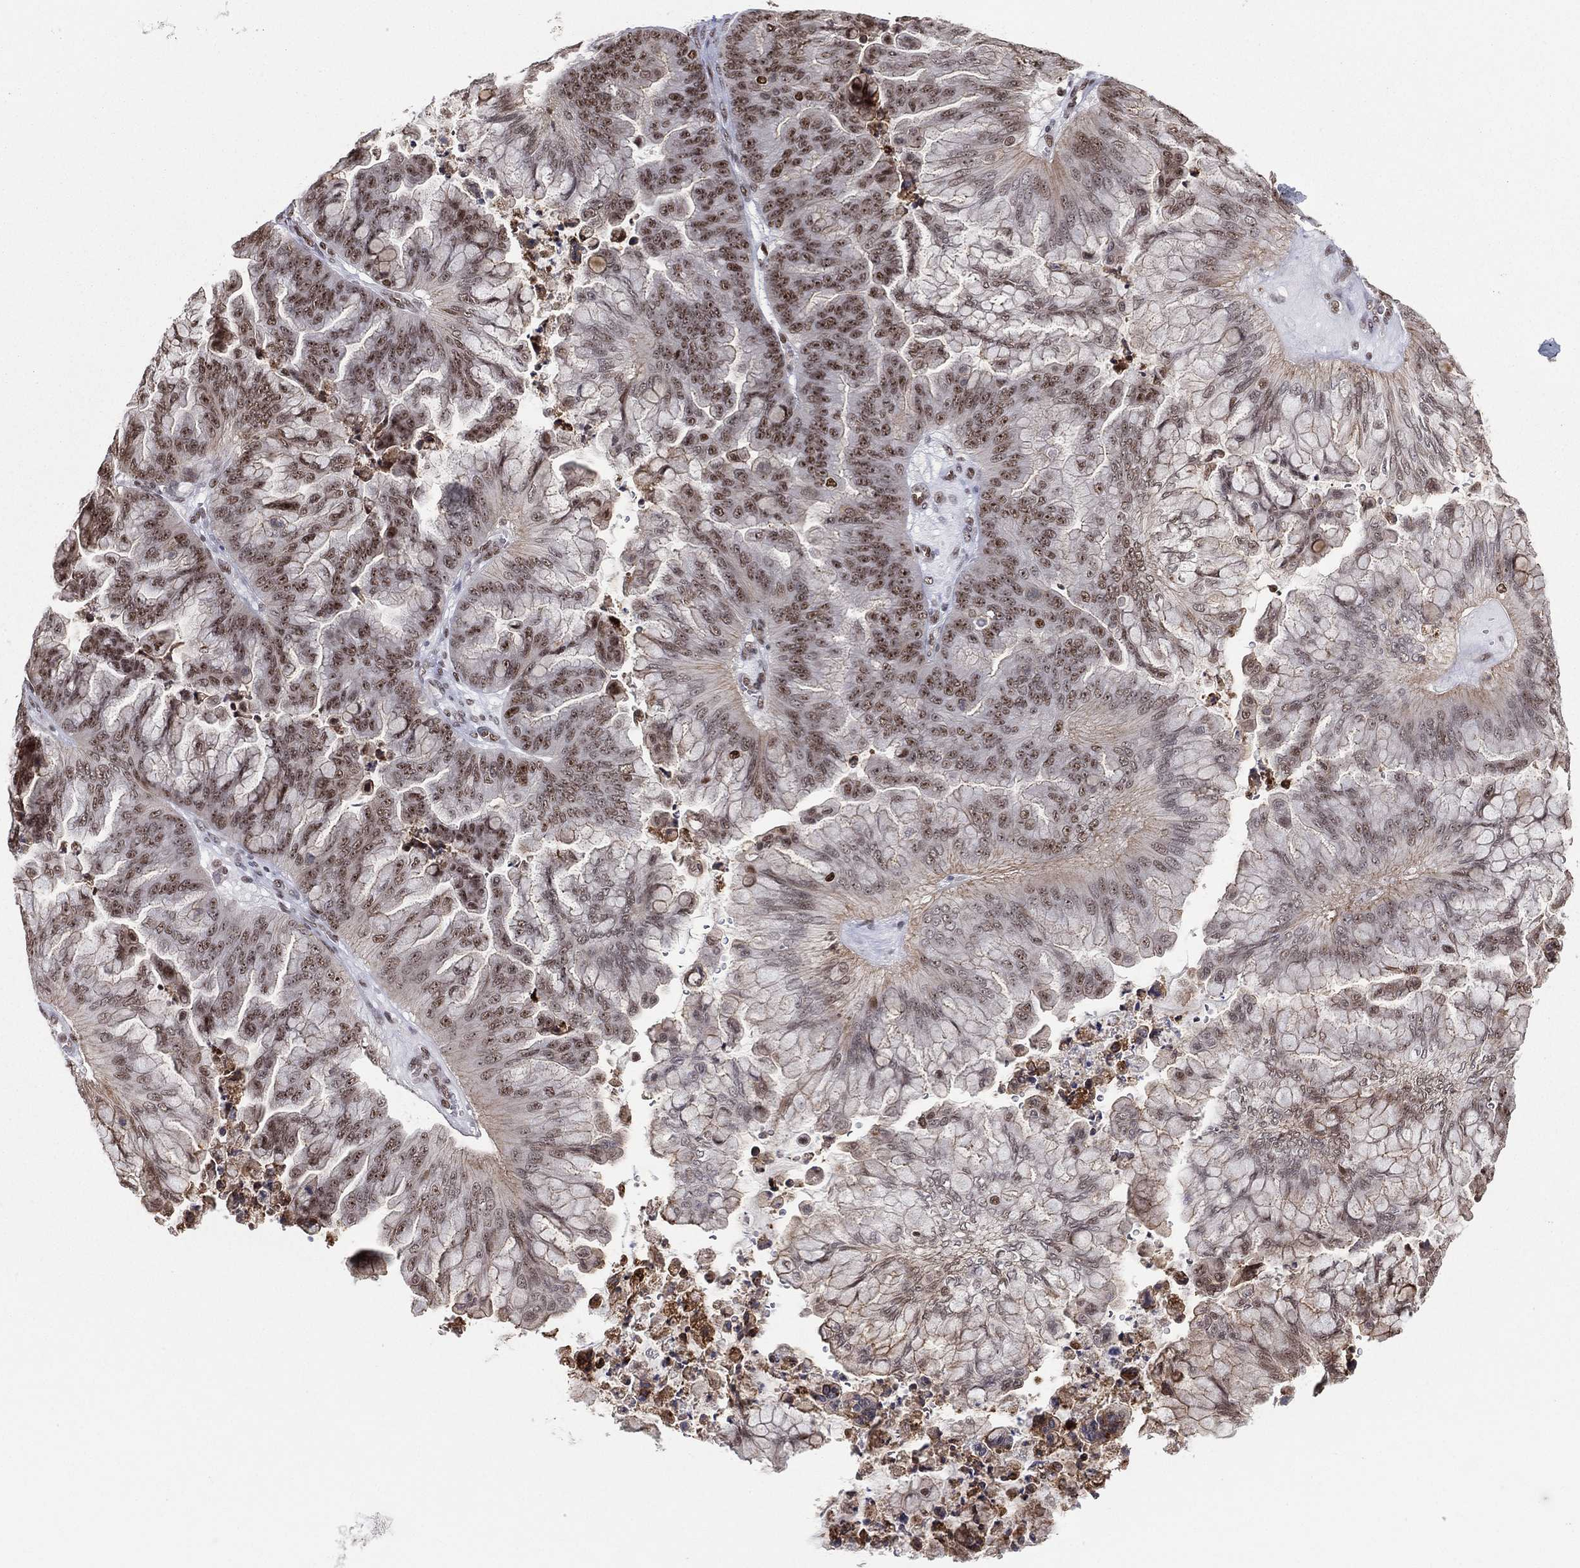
{"staining": {"intensity": "strong", "quantity": "25%-75%", "location": "nuclear"}, "tissue": "ovarian cancer", "cell_type": "Tumor cells", "image_type": "cancer", "snomed": [{"axis": "morphology", "description": "Cystadenocarcinoma, mucinous, NOS"}, {"axis": "topography", "description": "Ovary"}], "caption": "Immunohistochemistry (IHC) histopathology image of neoplastic tissue: human ovarian cancer stained using IHC displays high levels of strong protein expression localized specifically in the nuclear of tumor cells, appearing as a nuclear brown color.", "gene": "GPALPP1", "patient": {"sex": "female", "age": 67}}